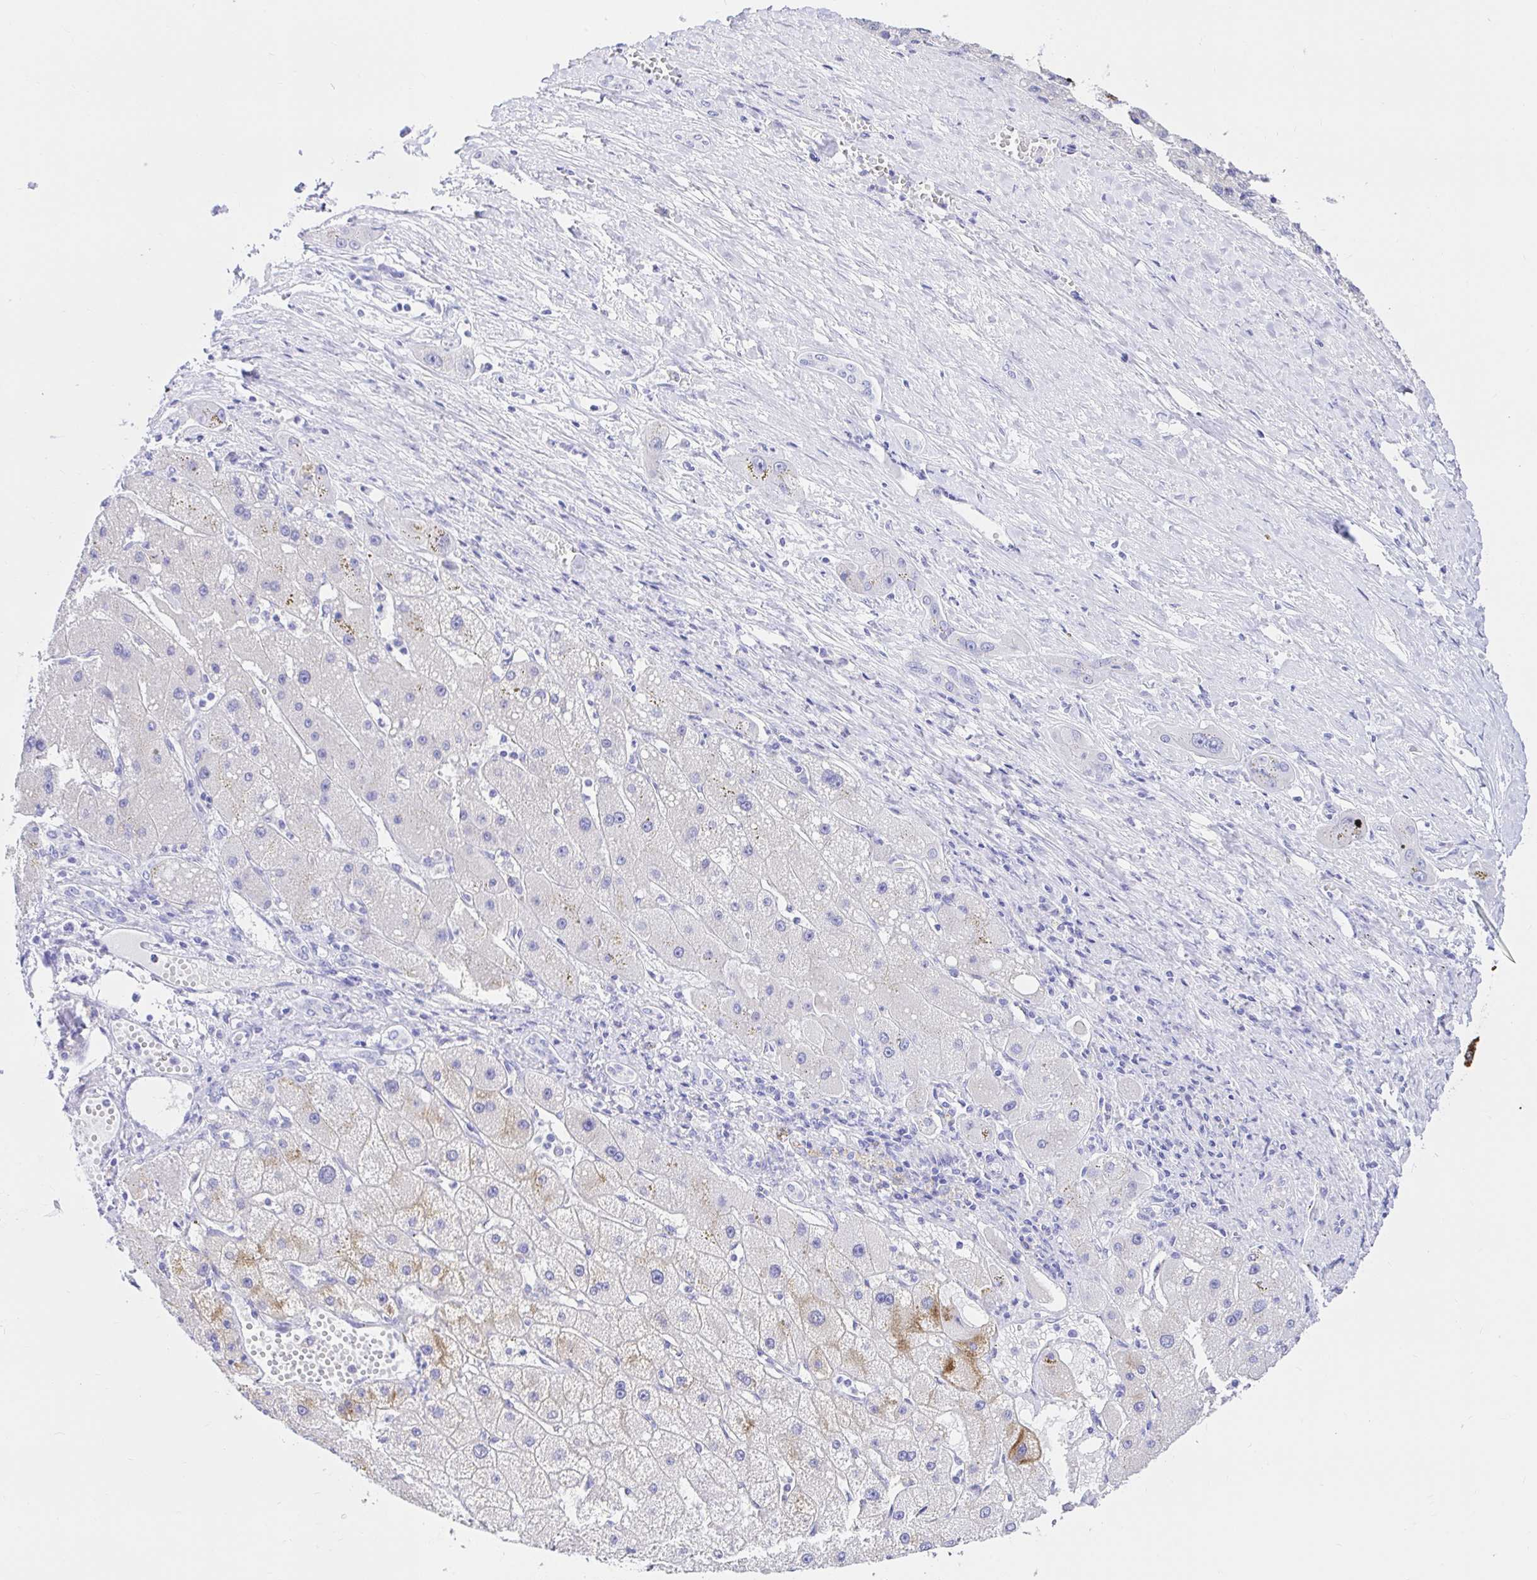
{"staining": {"intensity": "moderate", "quantity": "<25%", "location": "cytoplasmic/membranous"}, "tissue": "liver cancer", "cell_type": "Tumor cells", "image_type": "cancer", "snomed": [{"axis": "morphology", "description": "Carcinoma, Hepatocellular, NOS"}, {"axis": "topography", "description": "Liver"}], "caption": "Protein staining demonstrates moderate cytoplasmic/membranous positivity in about <25% of tumor cells in liver cancer (hepatocellular carcinoma). The staining was performed using DAB (3,3'-diaminobenzidine) to visualize the protein expression in brown, while the nuclei were stained in blue with hematoxylin (Magnification: 20x).", "gene": "BACE2", "patient": {"sex": "female", "age": 82}}